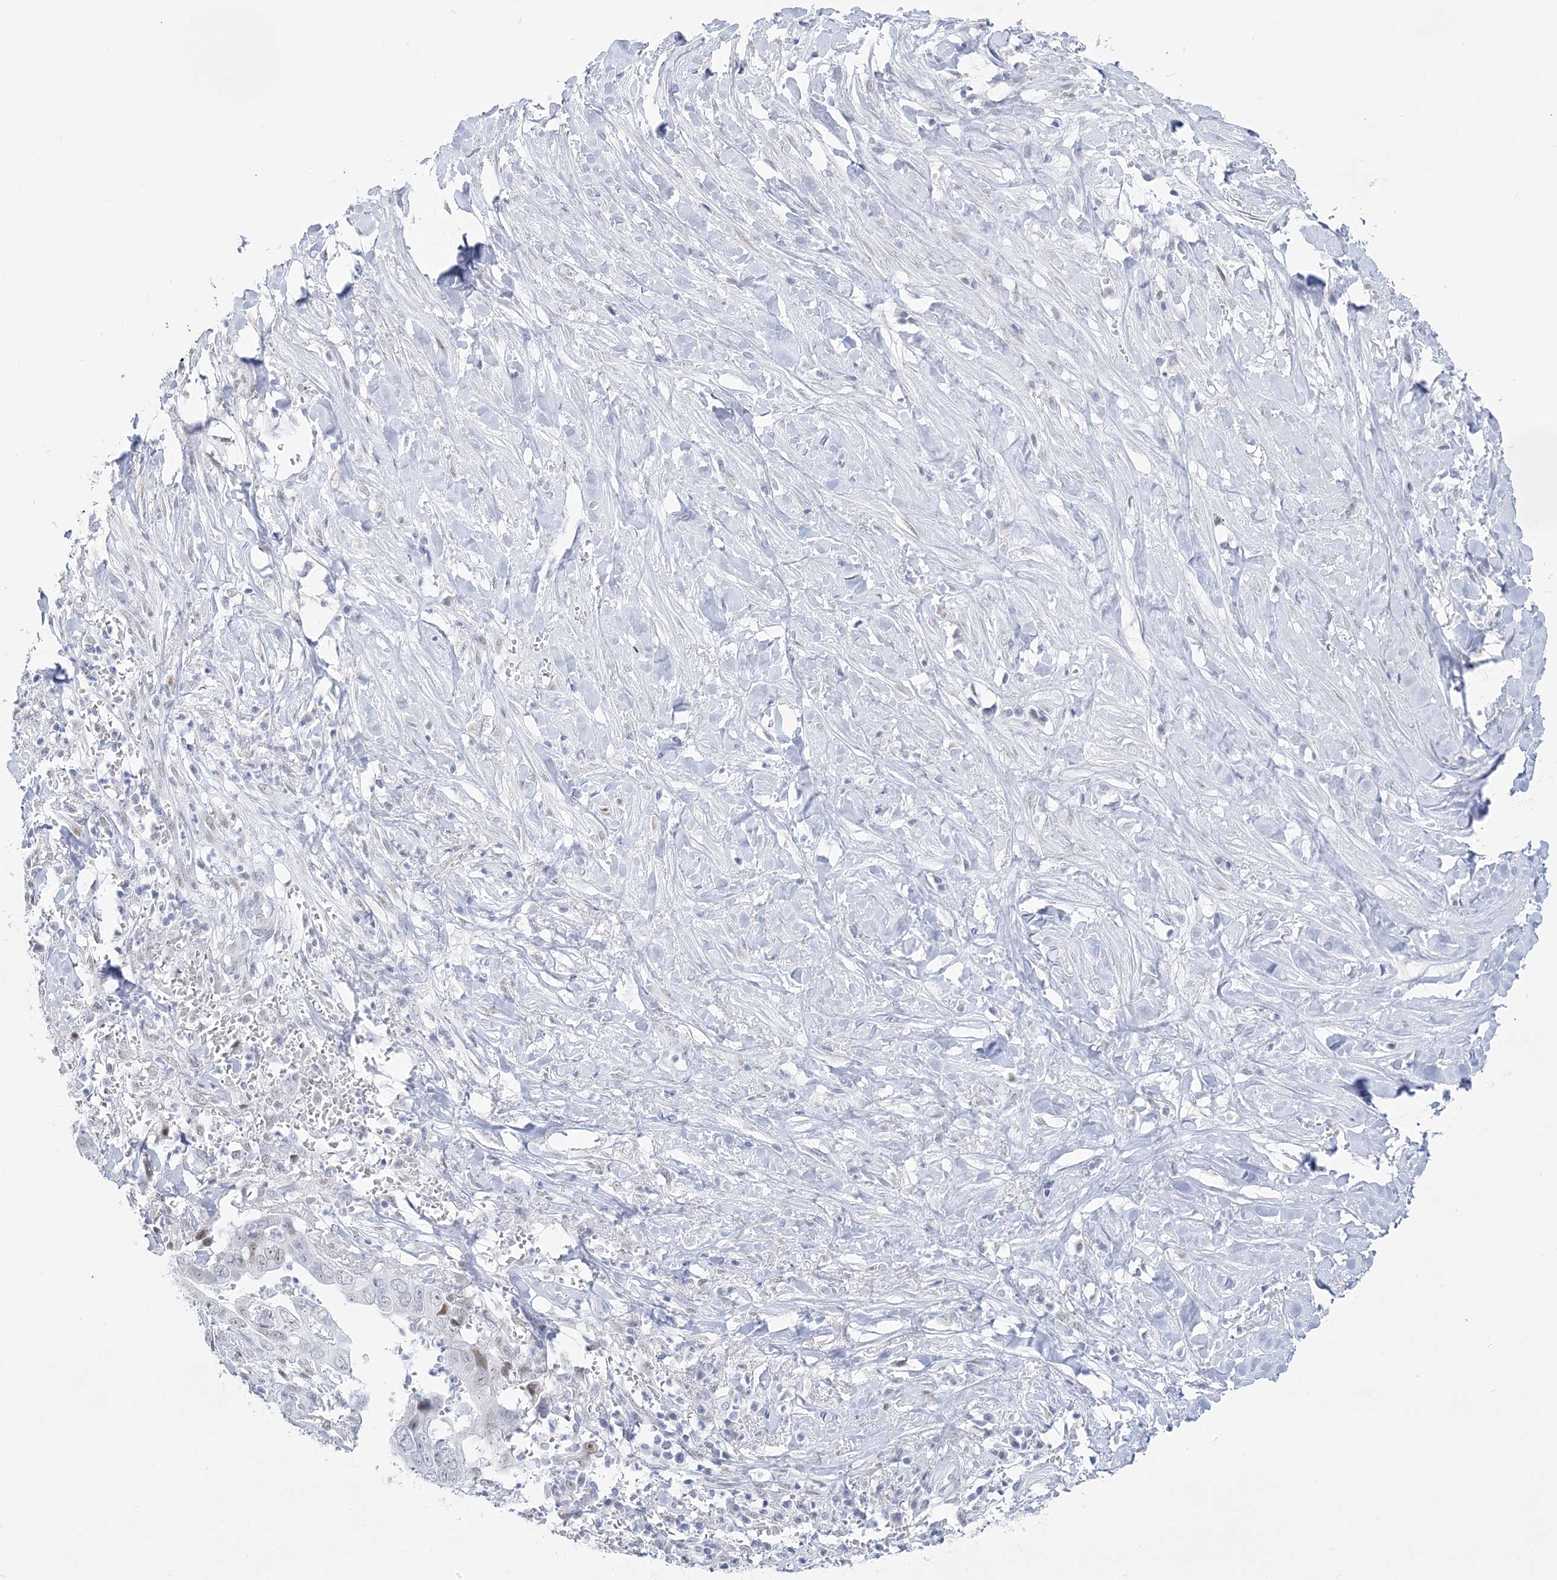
{"staining": {"intensity": "negative", "quantity": "none", "location": "none"}, "tissue": "liver cancer", "cell_type": "Tumor cells", "image_type": "cancer", "snomed": [{"axis": "morphology", "description": "Cholangiocarcinoma"}, {"axis": "topography", "description": "Liver"}], "caption": "This is an immunohistochemistry photomicrograph of cholangiocarcinoma (liver). There is no staining in tumor cells.", "gene": "ZNF843", "patient": {"sex": "female", "age": 79}}